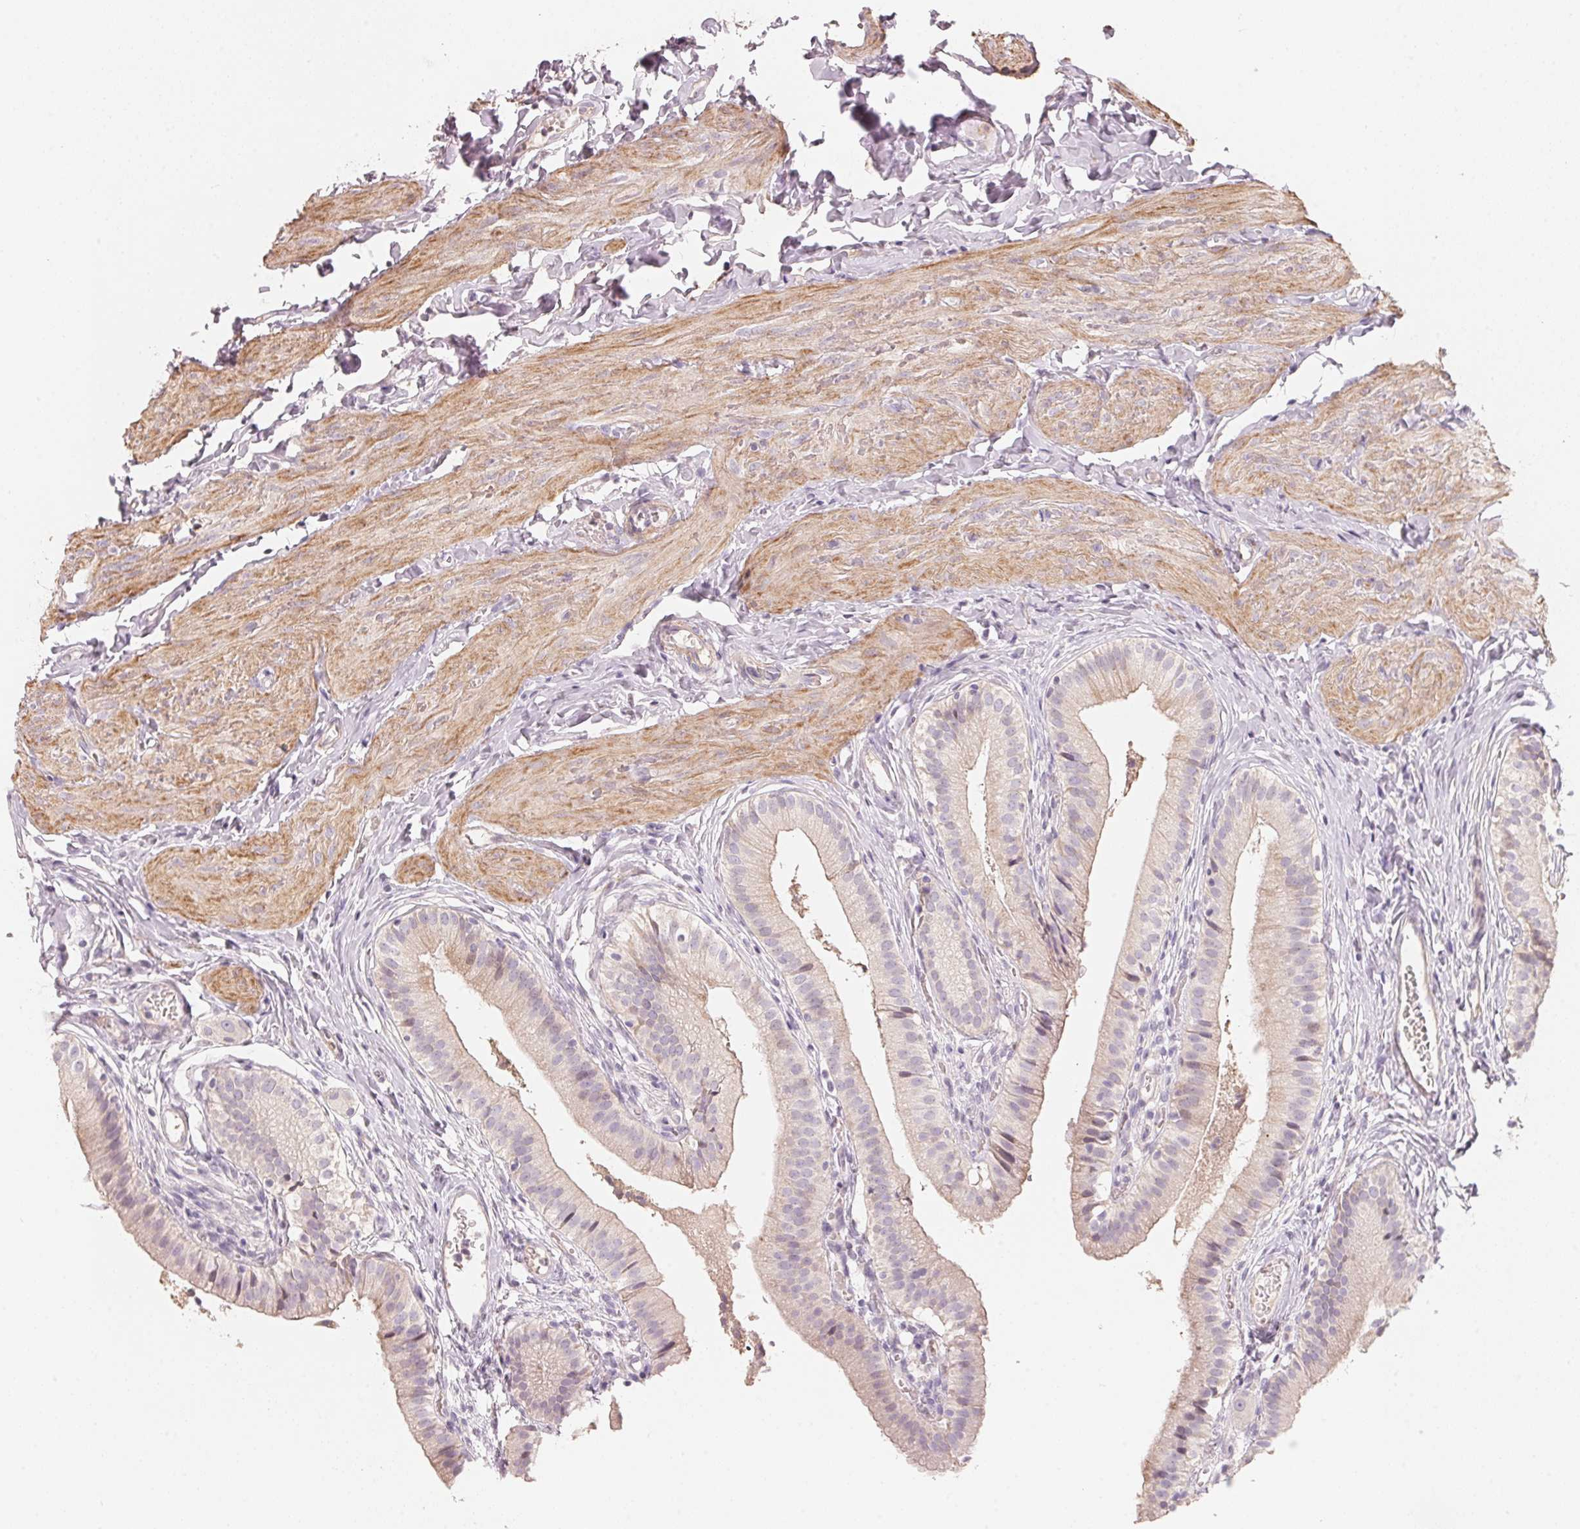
{"staining": {"intensity": "weak", "quantity": "25%-75%", "location": "cytoplasmic/membranous"}, "tissue": "gallbladder", "cell_type": "Glandular cells", "image_type": "normal", "snomed": [{"axis": "morphology", "description": "Normal tissue, NOS"}, {"axis": "topography", "description": "Gallbladder"}], "caption": "Protein expression analysis of unremarkable gallbladder displays weak cytoplasmic/membranous expression in approximately 25%-75% of glandular cells.", "gene": "TP53AIP1", "patient": {"sex": "female", "age": 47}}